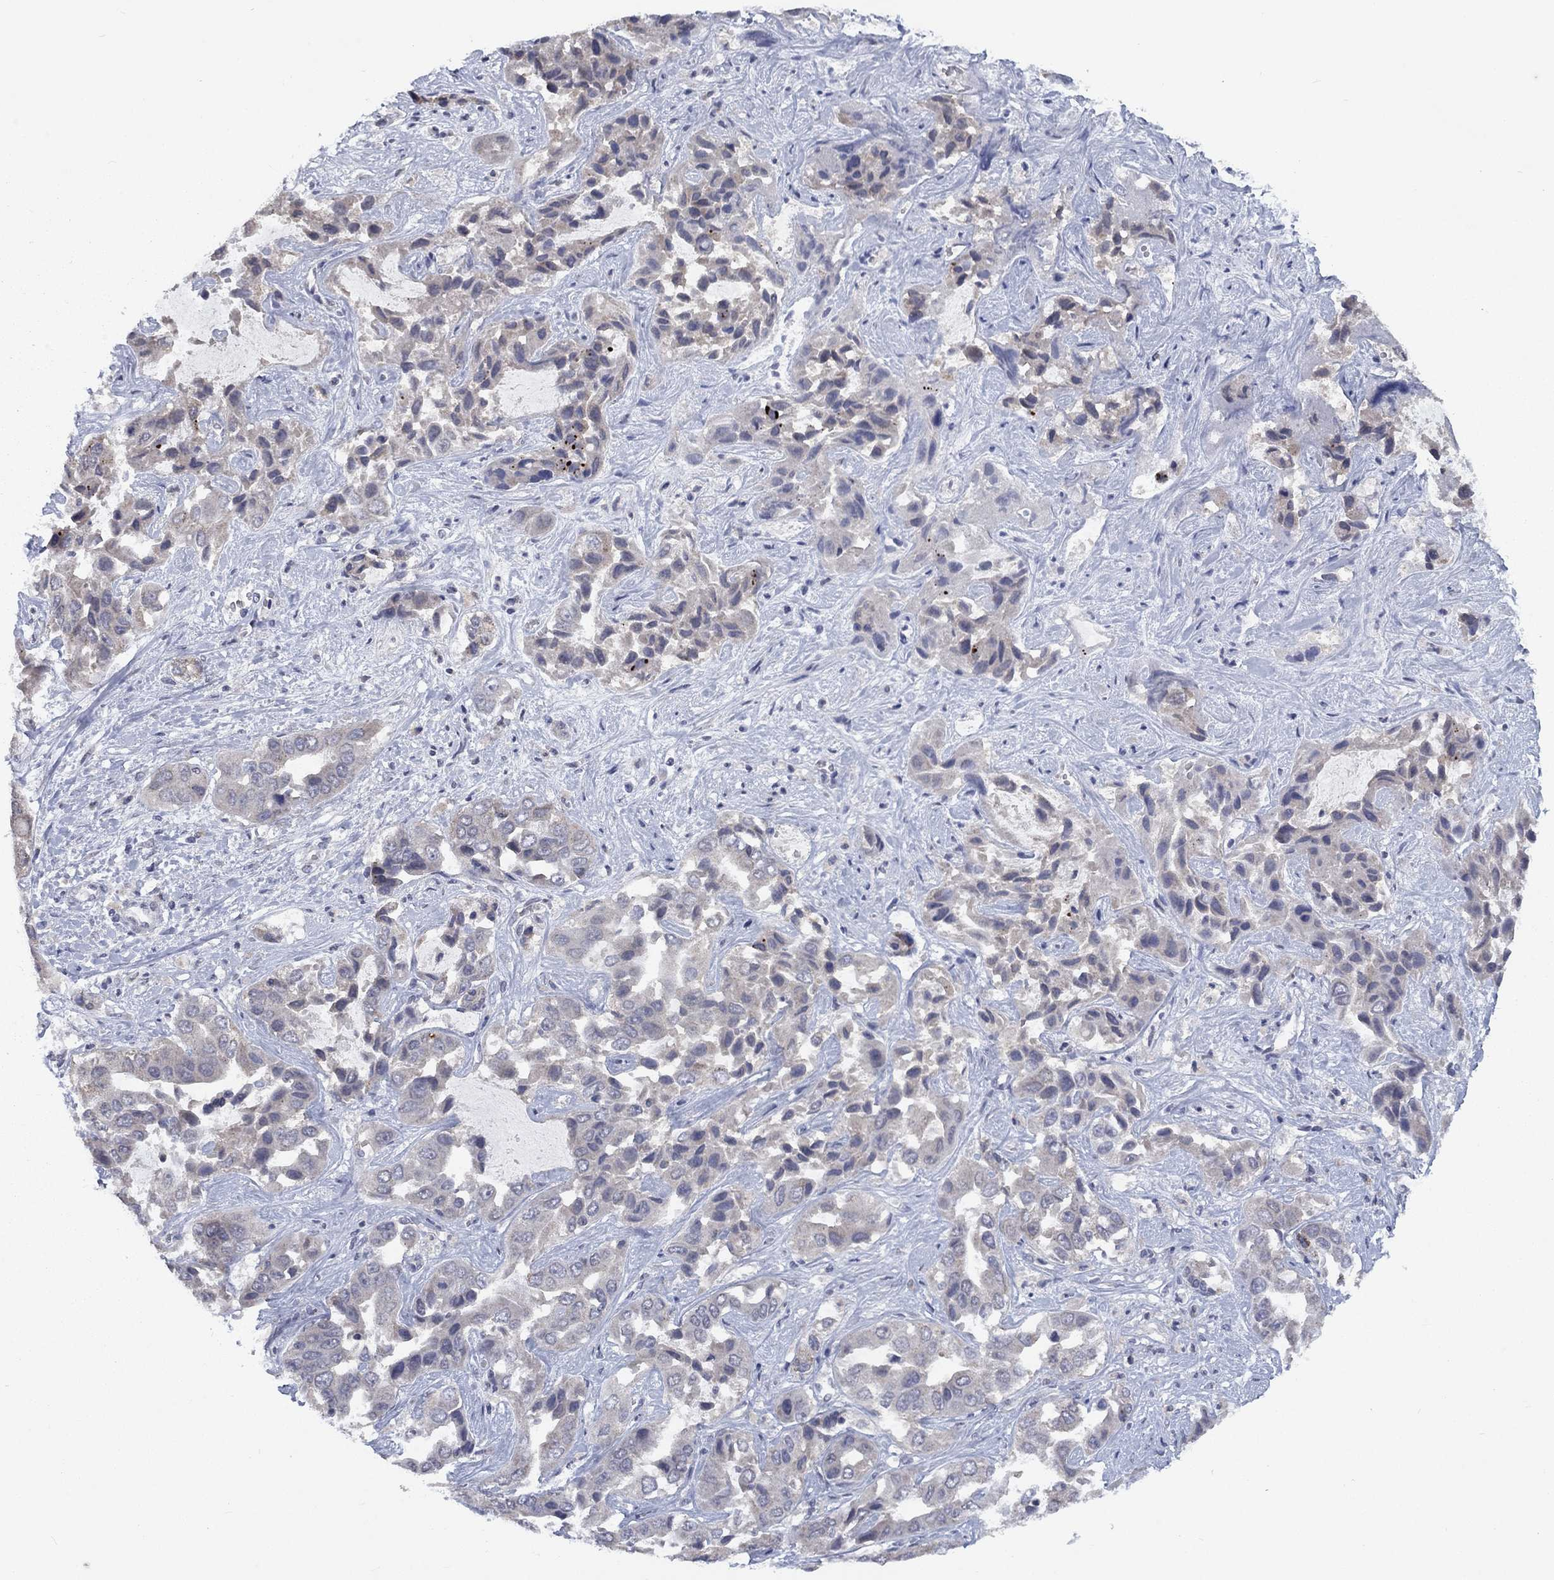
{"staining": {"intensity": "negative", "quantity": "none", "location": "none"}, "tissue": "liver cancer", "cell_type": "Tumor cells", "image_type": "cancer", "snomed": [{"axis": "morphology", "description": "Cholangiocarcinoma"}, {"axis": "topography", "description": "Liver"}], "caption": "A high-resolution micrograph shows immunohistochemistry staining of cholangiocarcinoma (liver), which demonstrates no significant expression in tumor cells.", "gene": "SPATA33", "patient": {"sex": "female", "age": 52}}